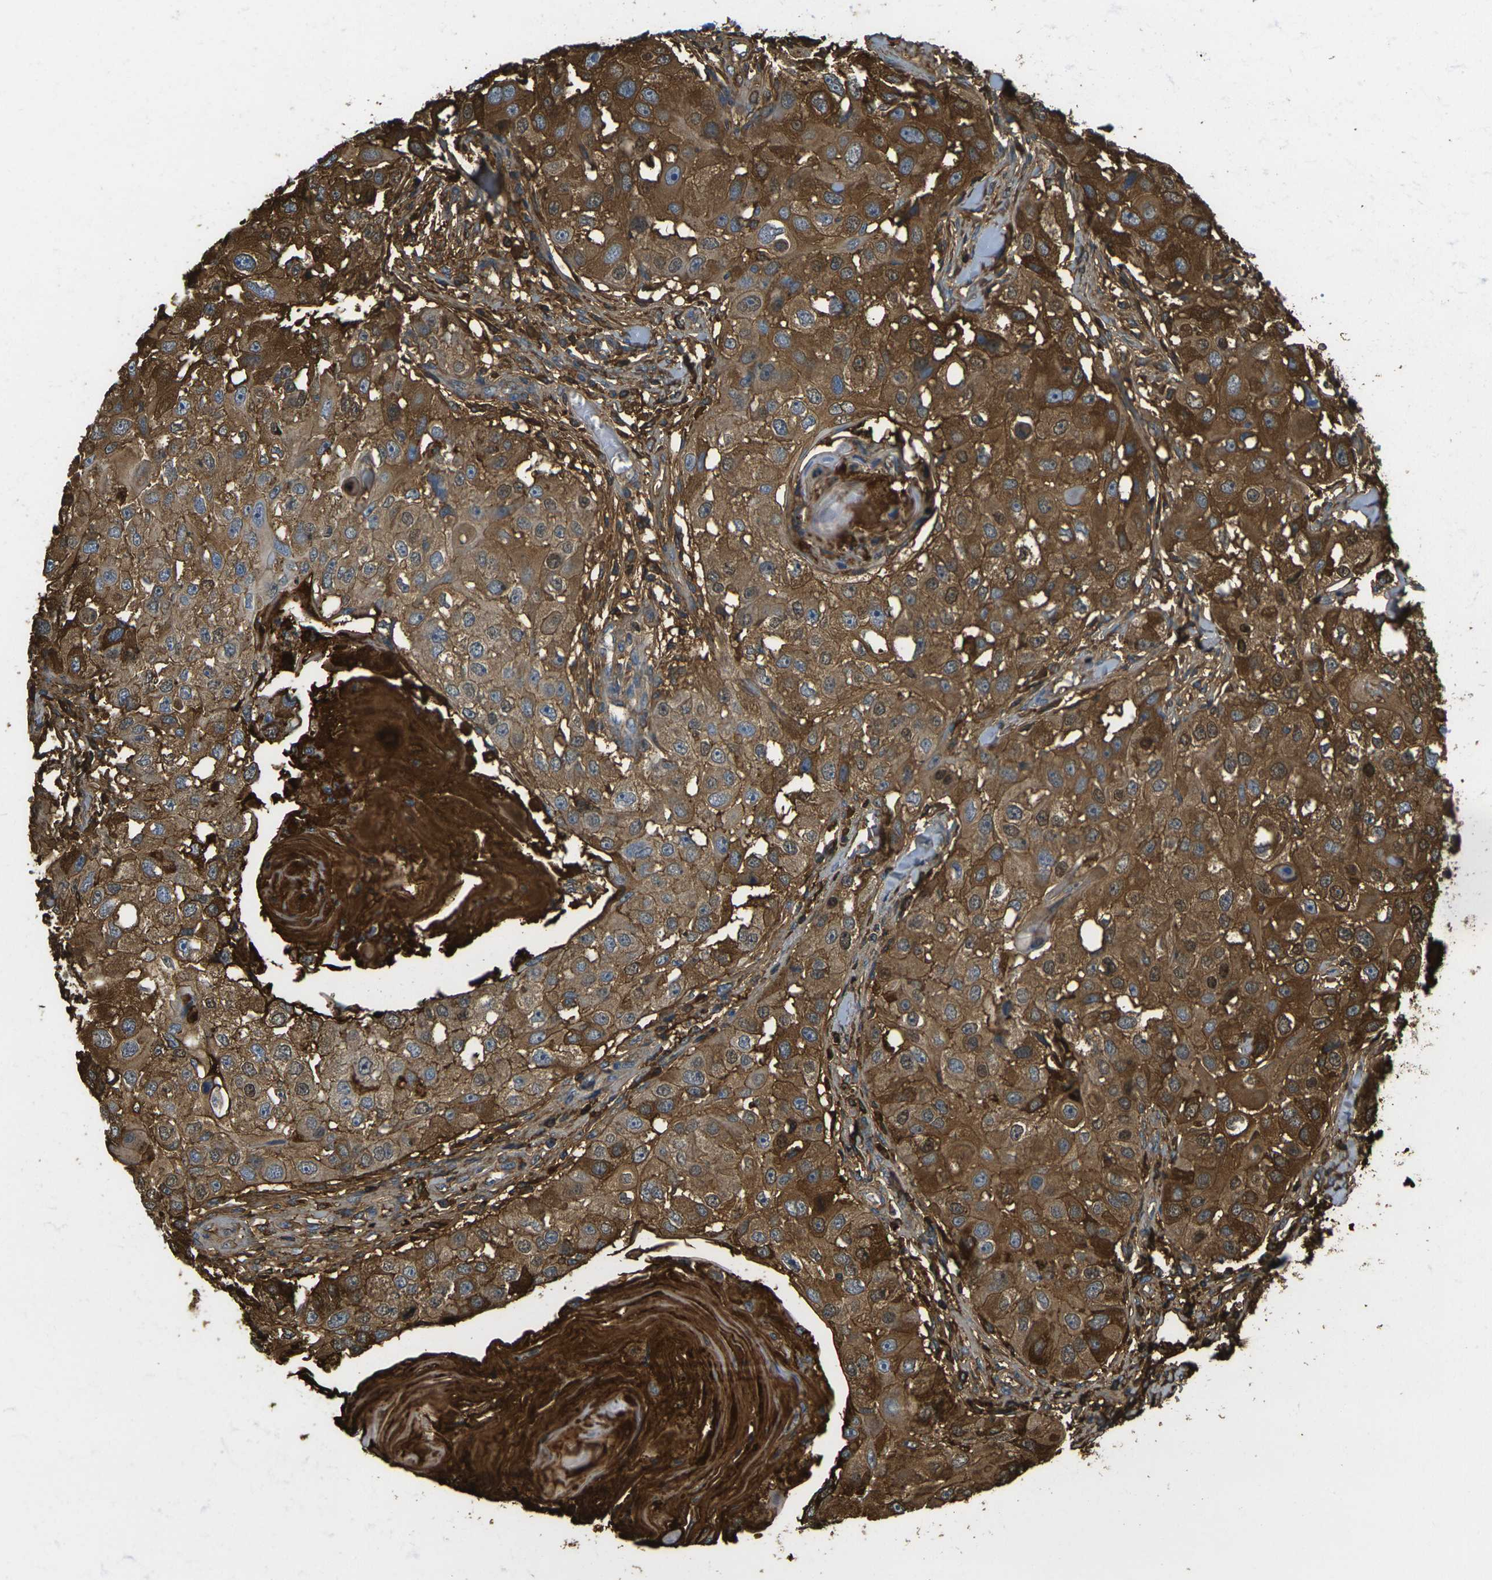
{"staining": {"intensity": "moderate", "quantity": ">75%", "location": "cytoplasmic/membranous"}, "tissue": "head and neck cancer", "cell_type": "Tumor cells", "image_type": "cancer", "snomed": [{"axis": "morphology", "description": "Normal tissue, NOS"}, {"axis": "morphology", "description": "Squamous cell carcinoma, NOS"}, {"axis": "topography", "description": "Skeletal muscle"}, {"axis": "topography", "description": "Head-Neck"}], "caption": "This photomicrograph exhibits immunohistochemistry staining of human squamous cell carcinoma (head and neck), with medium moderate cytoplasmic/membranous expression in about >75% of tumor cells.", "gene": "PLCD1", "patient": {"sex": "male", "age": 51}}